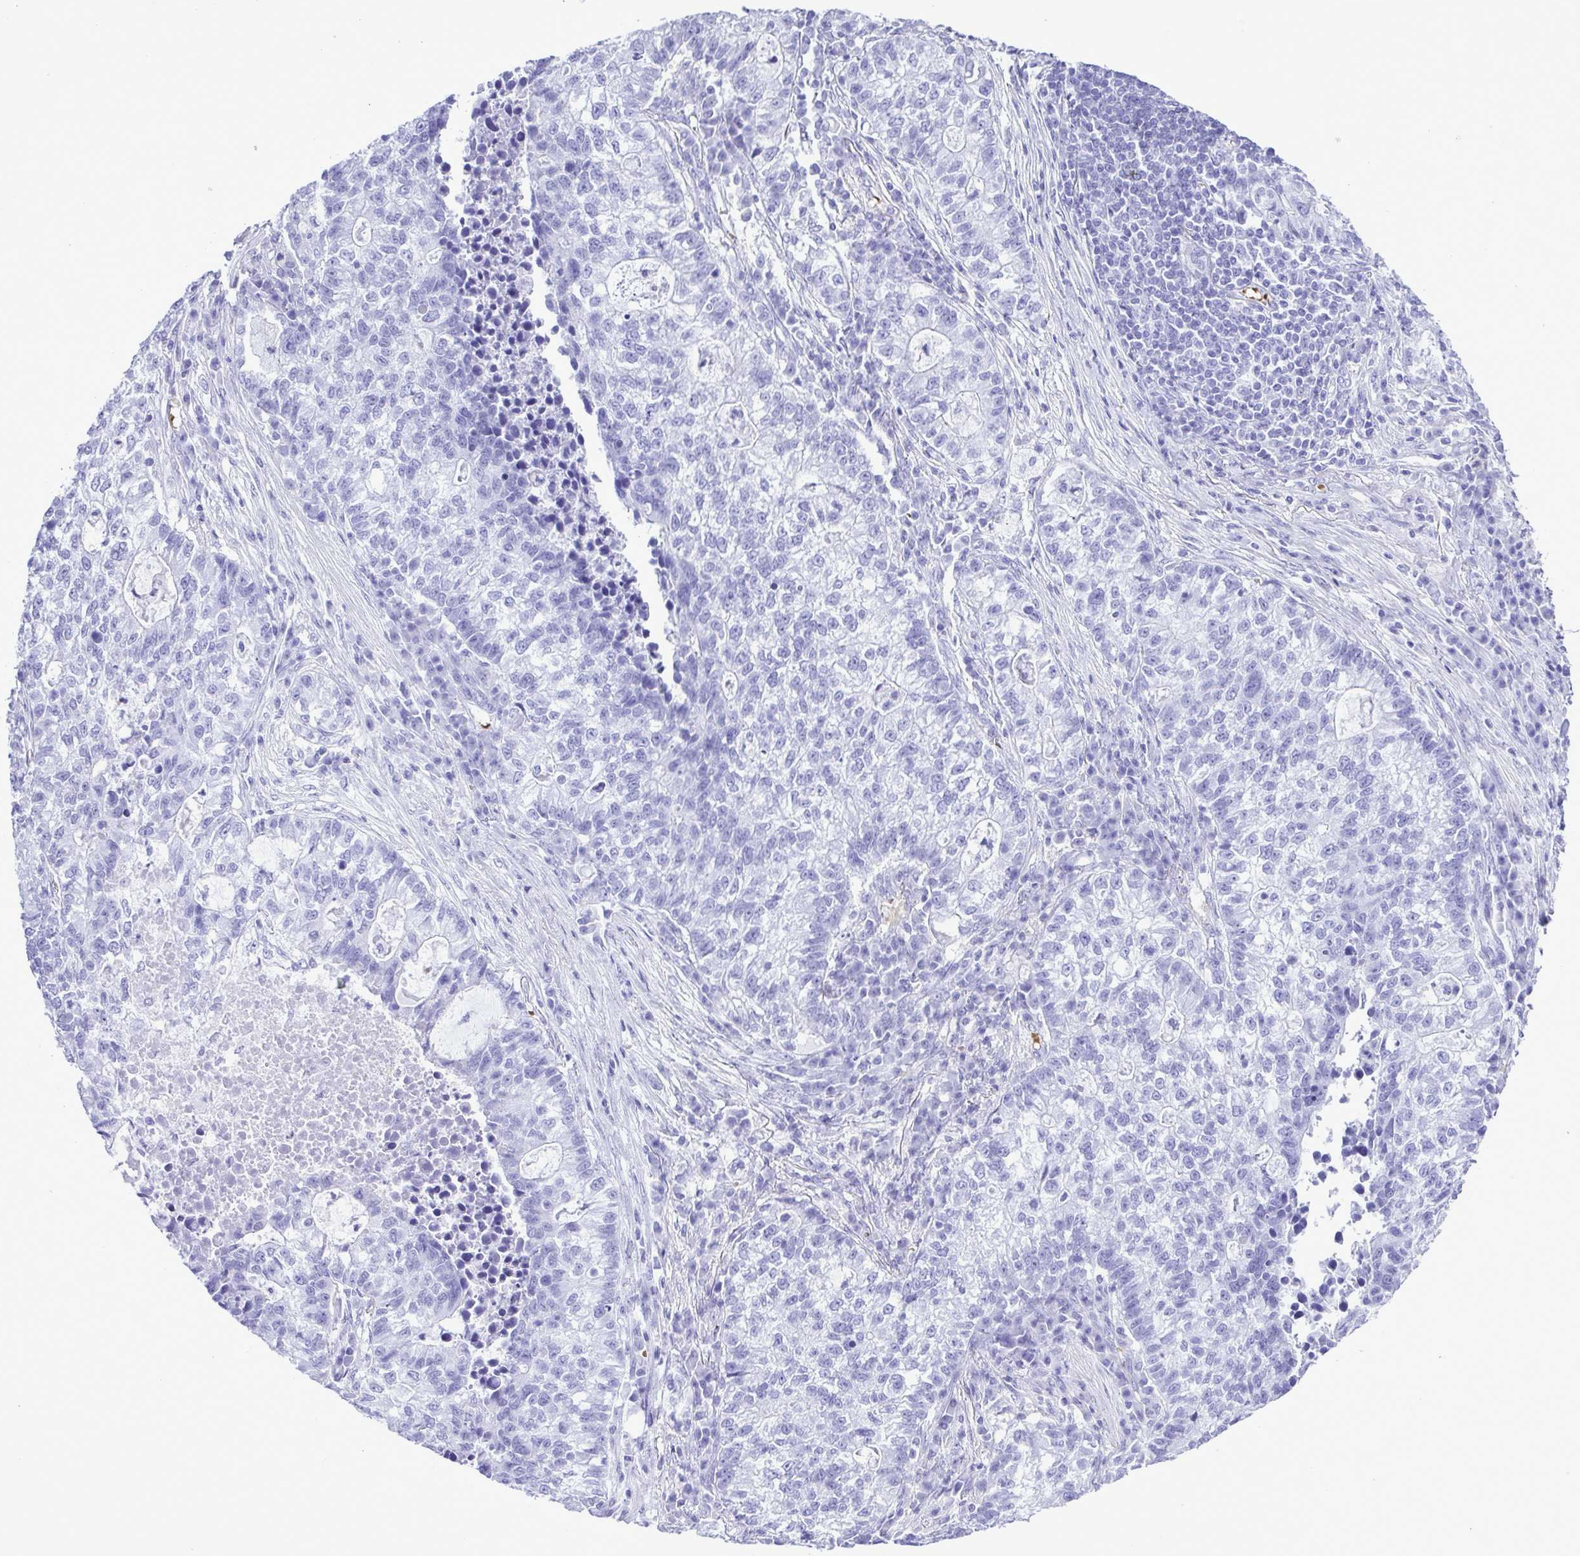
{"staining": {"intensity": "negative", "quantity": "none", "location": "none"}, "tissue": "lung cancer", "cell_type": "Tumor cells", "image_type": "cancer", "snomed": [{"axis": "morphology", "description": "Adenocarcinoma, NOS"}, {"axis": "topography", "description": "Lung"}], "caption": "Immunohistochemistry (IHC) image of neoplastic tissue: lung cancer stained with DAB reveals no significant protein staining in tumor cells. (DAB (3,3'-diaminobenzidine) immunohistochemistry visualized using brightfield microscopy, high magnification).", "gene": "SYT1", "patient": {"sex": "male", "age": 57}}